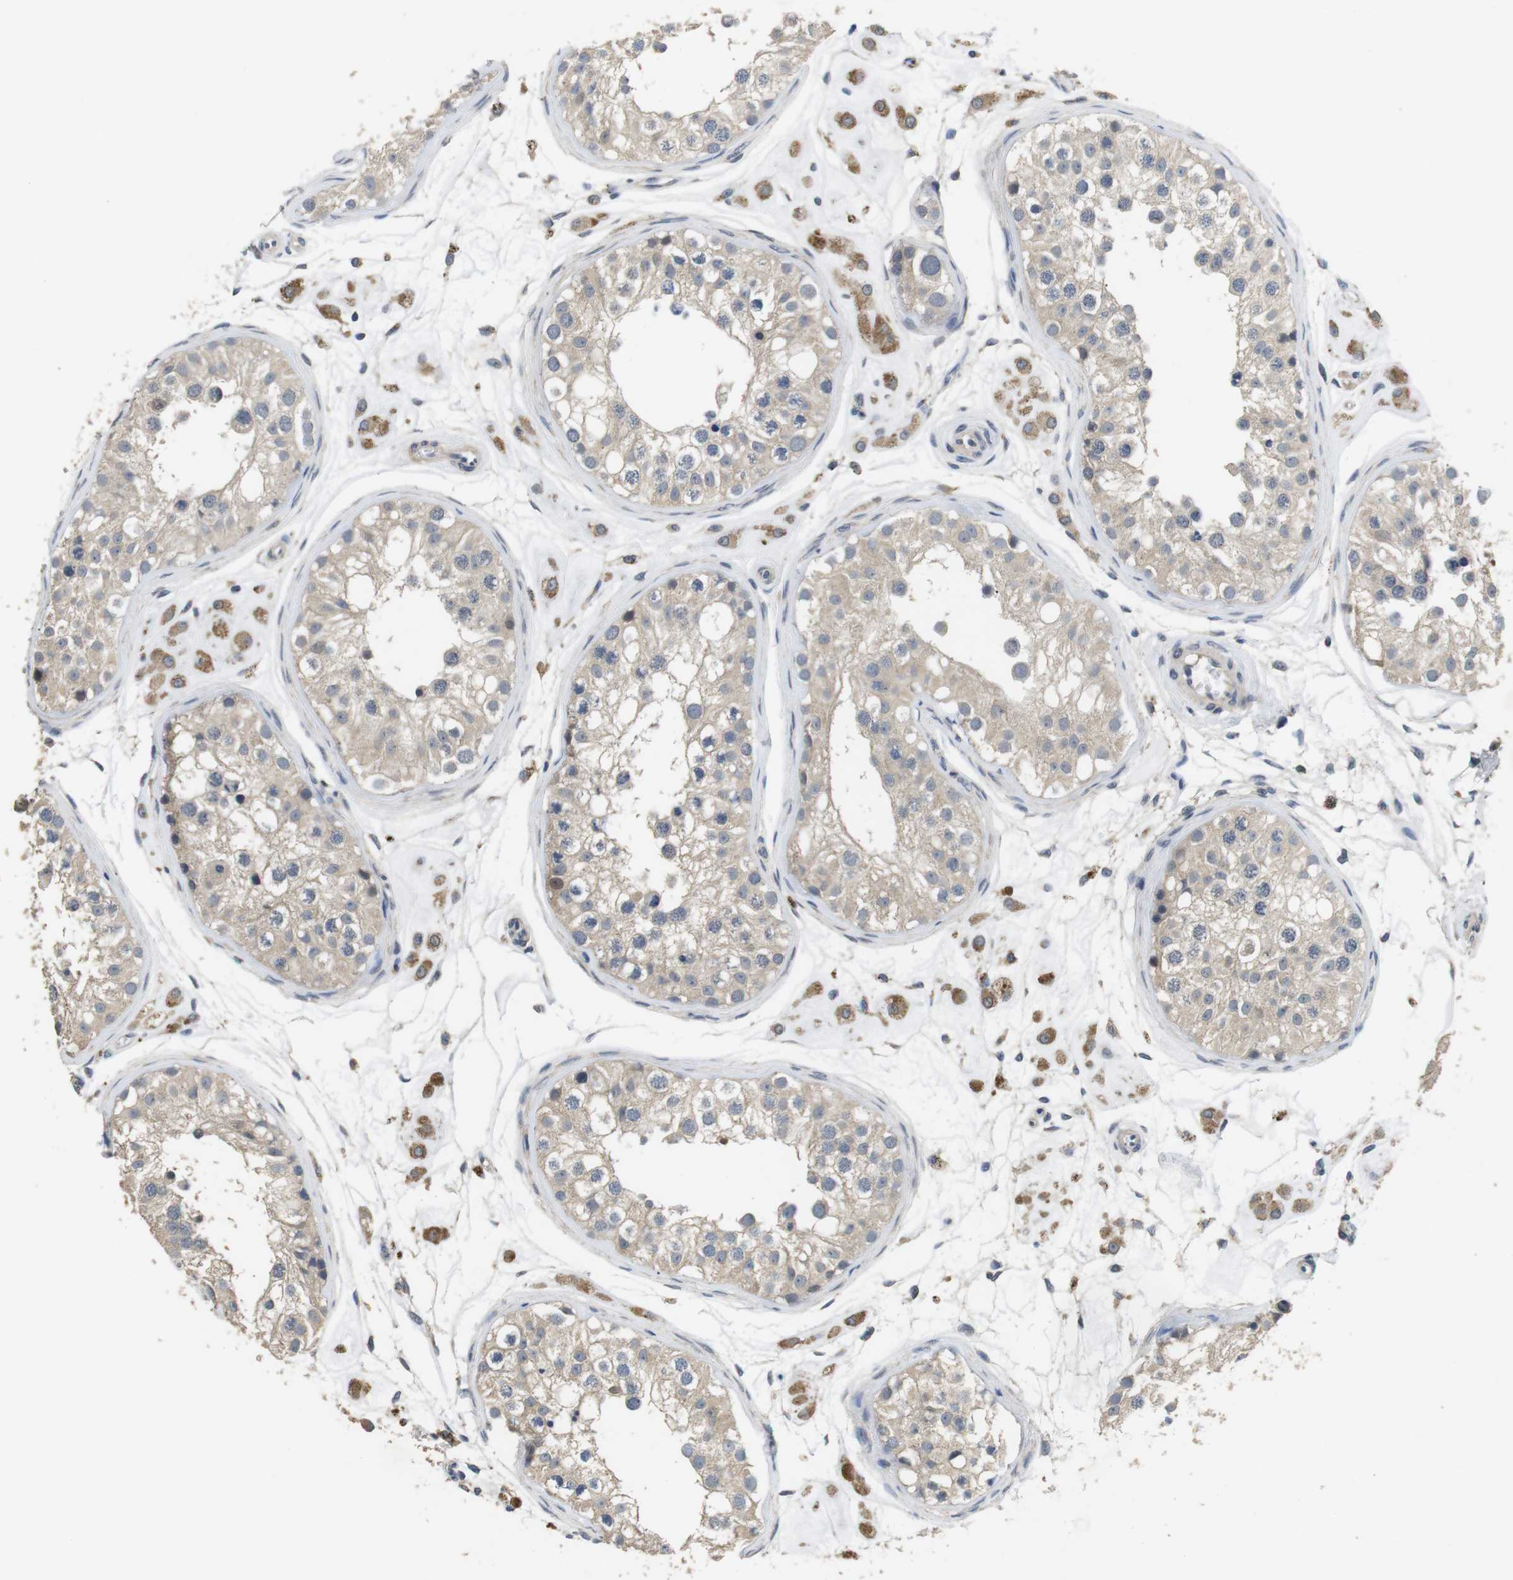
{"staining": {"intensity": "weak", "quantity": ">75%", "location": "cytoplasmic/membranous"}, "tissue": "testis", "cell_type": "Cells in seminiferous ducts", "image_type": "normal", "snomed": [{"axis": "morphology", "description": "Normal tissue, NOS"}, {"axis": "morphology", "description": "Adenocarcinoma, metastatic, NOS"}, {"axis": "topography", "description": "Testis"}], "caption": "Brown immunohistochemical staining in normal human testis reveals weak cytoplasmic/membranous positivity in about >75% of cells in seminiferous ducts.", "gene": "ADGRL3", "patient": {"sex": "male", "age": 26}}